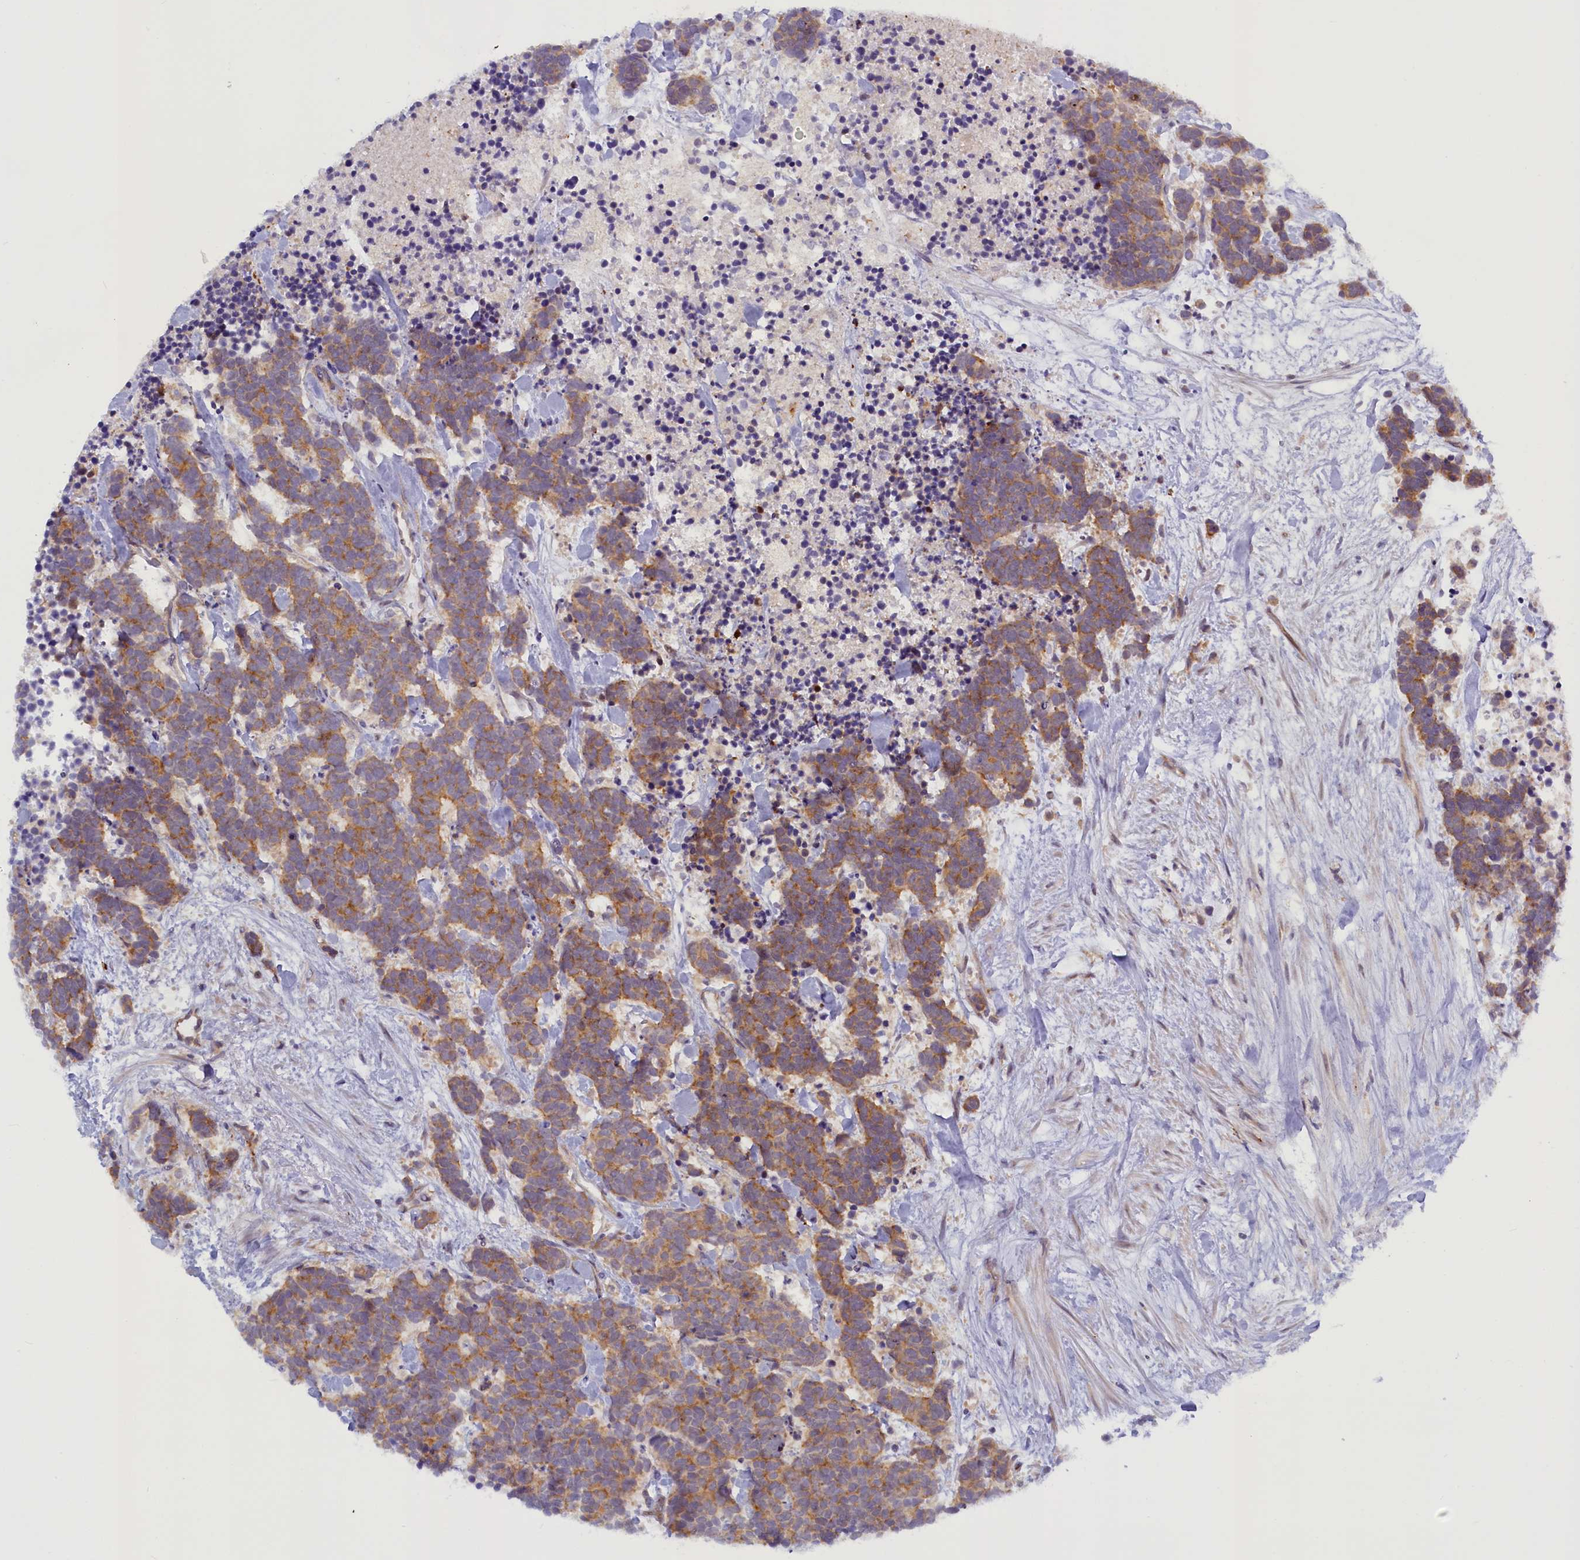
{"staining": {"intensity": "moderate", "quantity": ">75%", "location": "cytoplasmic/membranous"}, "tissue": "carcinoid", "cell_type": "Tumor cells", "image_type": "cancer", "snomed": [{"axis": "morphology", "description": "Carcinoma, NOS"}, {"axis": "morphology", "description": "Carcinoid, malignant, NOS"}, {"axis": "topography", "description": "Prostate"}], "caption": "Carcinoid tissue shows moderate cytoplasmic/membranous positivity in about >75% of tumor cells (brown staining indicates protein expression, while blue staining denotes nuclei).", "gene": "CCL23", "patient": {"sex": "male", "age": 57}}